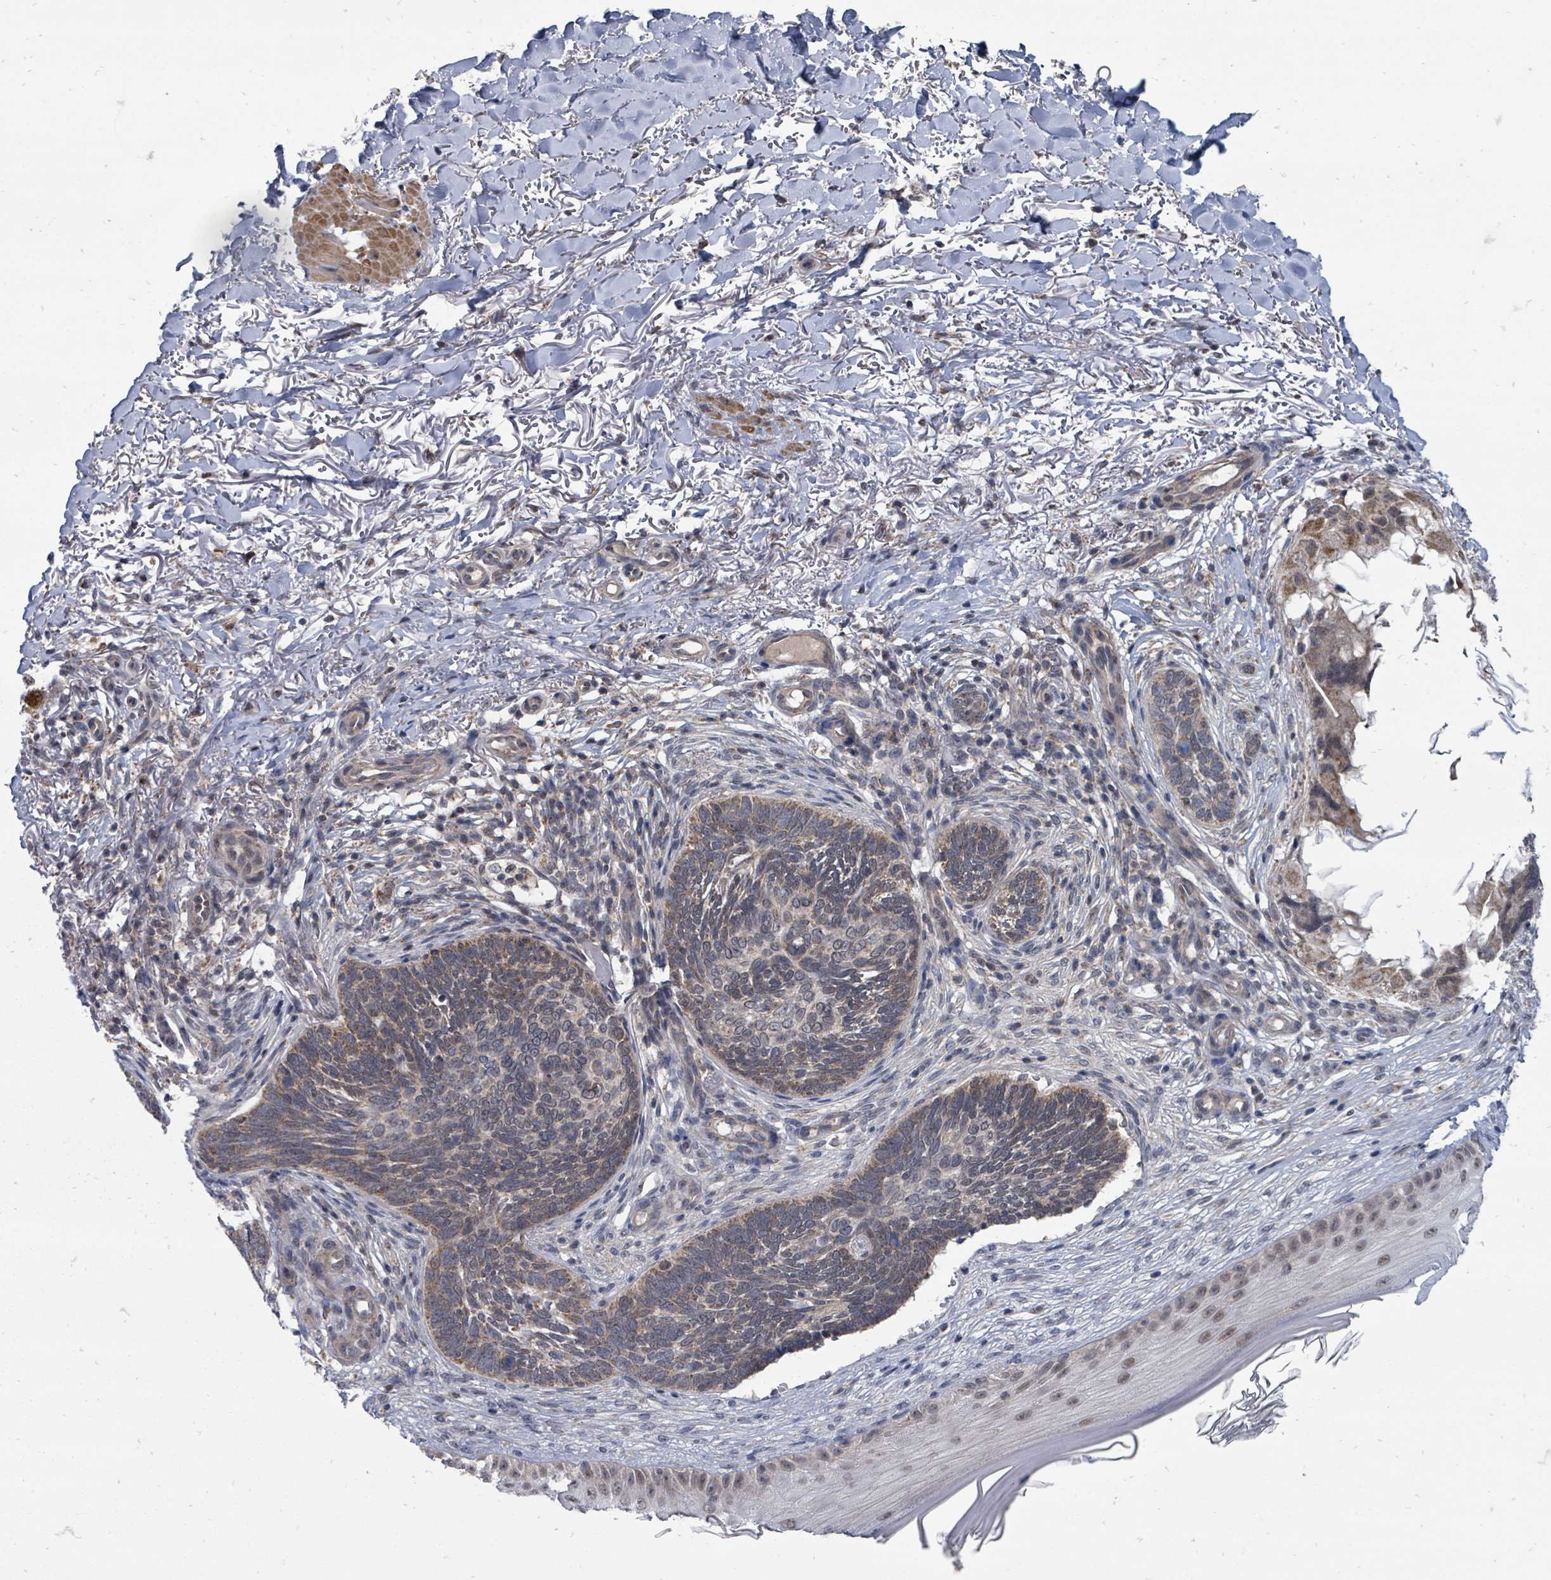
{"staining": {"intensity": "moderate", "quantity": "<25%", "location": "cytoplasmic/membranous"}, "tissue": "skin cancer", "cell_type": "Tumor cells", "image_type": "cancer", "snomed": [{"axis": "morphology", "description": "Normal tissue, NOS"}, {"axis": "morphology", "description": "Basal cell carcinoma"}, {"axis": "topography", "description": "Skin"}], "caption": "Protein expression analysis of human skin cancer (basal cell carcinoma) reveals moderate cytoplasmic/membranous positivity in approximately <25% of tumor cells.", "gene": "MAGOHB", "patient": {"sex": "female", "age": 67}}